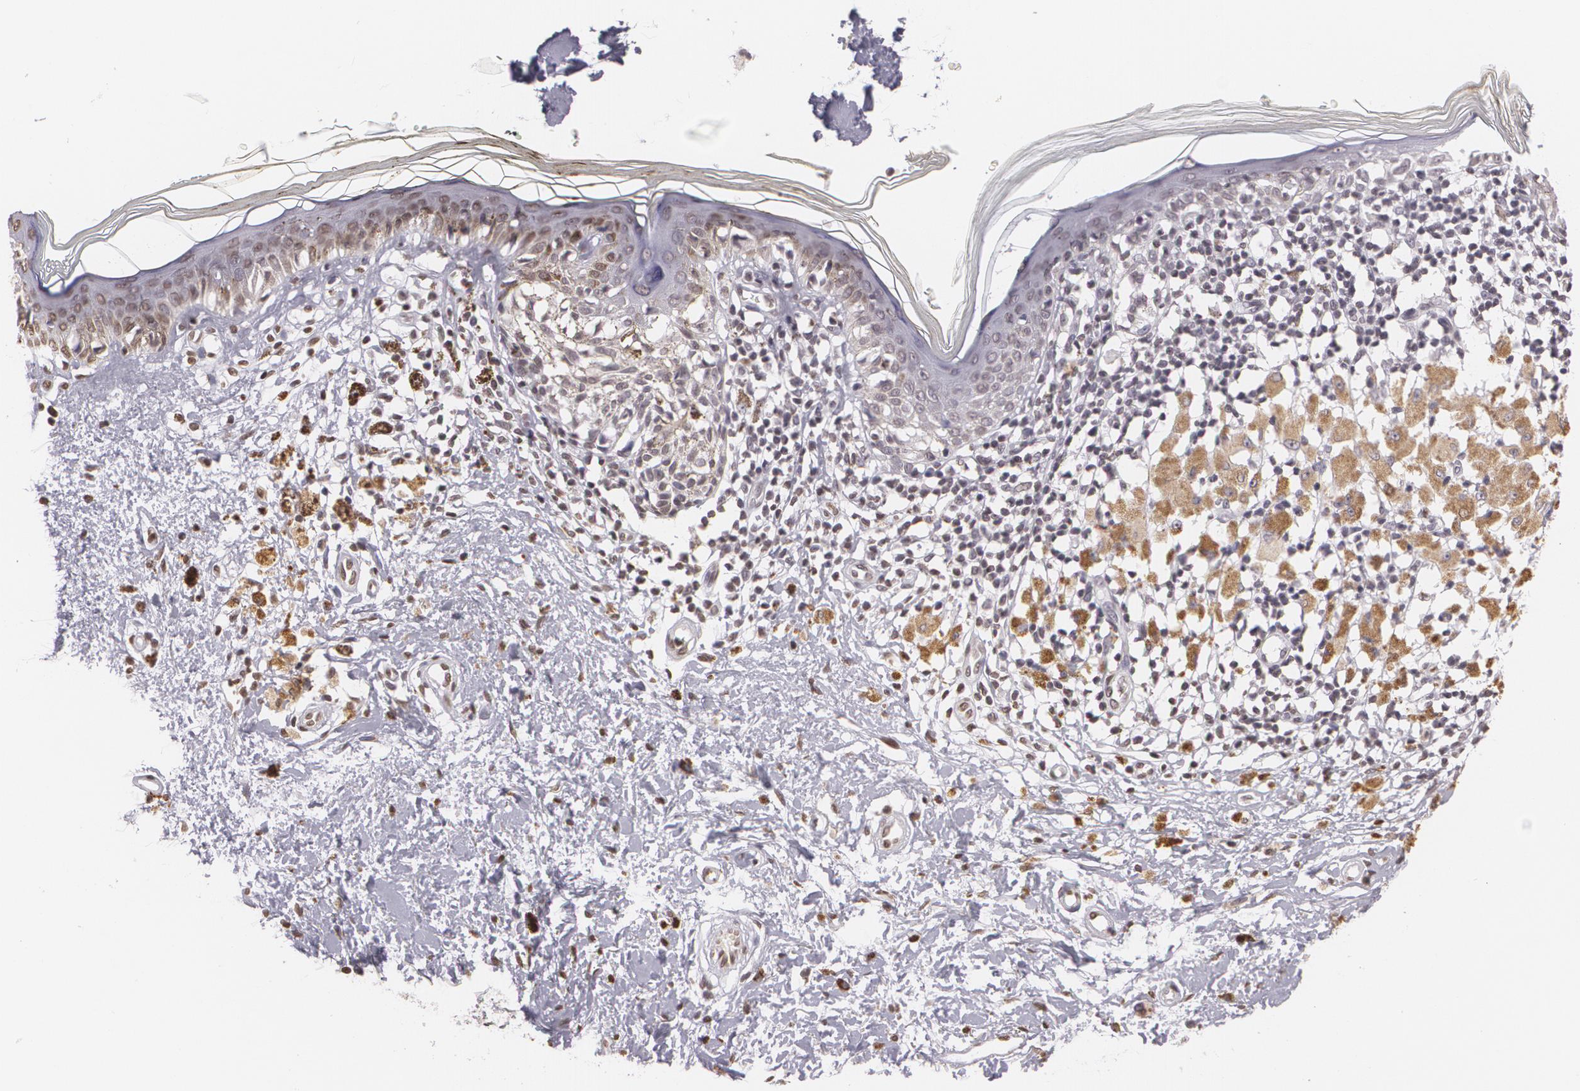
{"staining": {"intensity": "negative", "quantity": "none", "location": "none"}, "tissue": "melanoma", "cell_type": "Tumor cells", "image_type": "cancer", "snomed": [{"axis": "morphology", "description": "Malignant melanoma, NOS"}, {"axis": "topography", "description": "Skin"}], "caption": "High power microscopy histopathology image of an IHC histopathology image of malignant melanoma, revealing no significant expression in tumor cells. (DAB (3,3'-diaminobenzidine) immunohistochemistry (IHC) visualized using brightfield microscopy, high magnification).", "gene": "MUC1", "patient": {"sex": "male", "age": 88}}